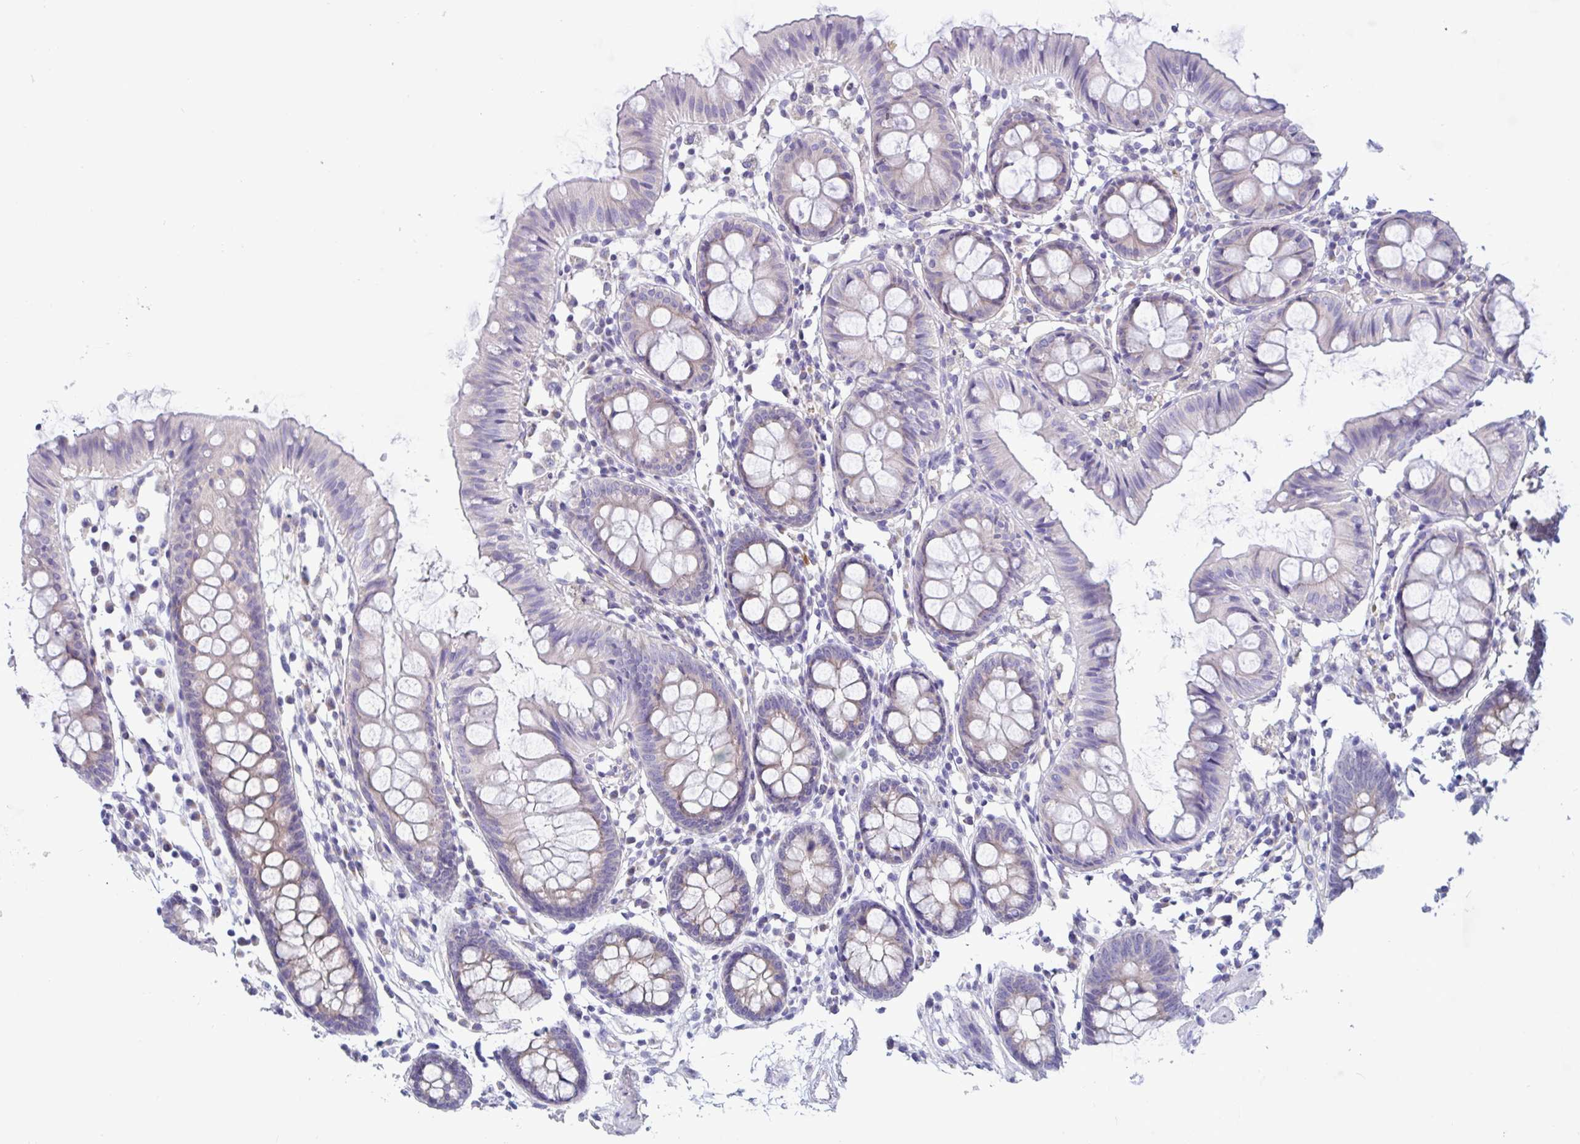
{"staining": {"intensity": "negative", "quantity": "none", "location": "none"}, "tissue": "colon", "cell_type": "Glandular cells", "image_type": "normal", "snomed": [{"axis": "morphology", "description": "Normal tissue, NOS"}, {"axis": "topography", "description": "Colon"}], "caption": "A micrograph of human colon is negative for staining in glandular cells.", "gene": "OXLD1", "patient": {"sex": "female", "age": 84}}